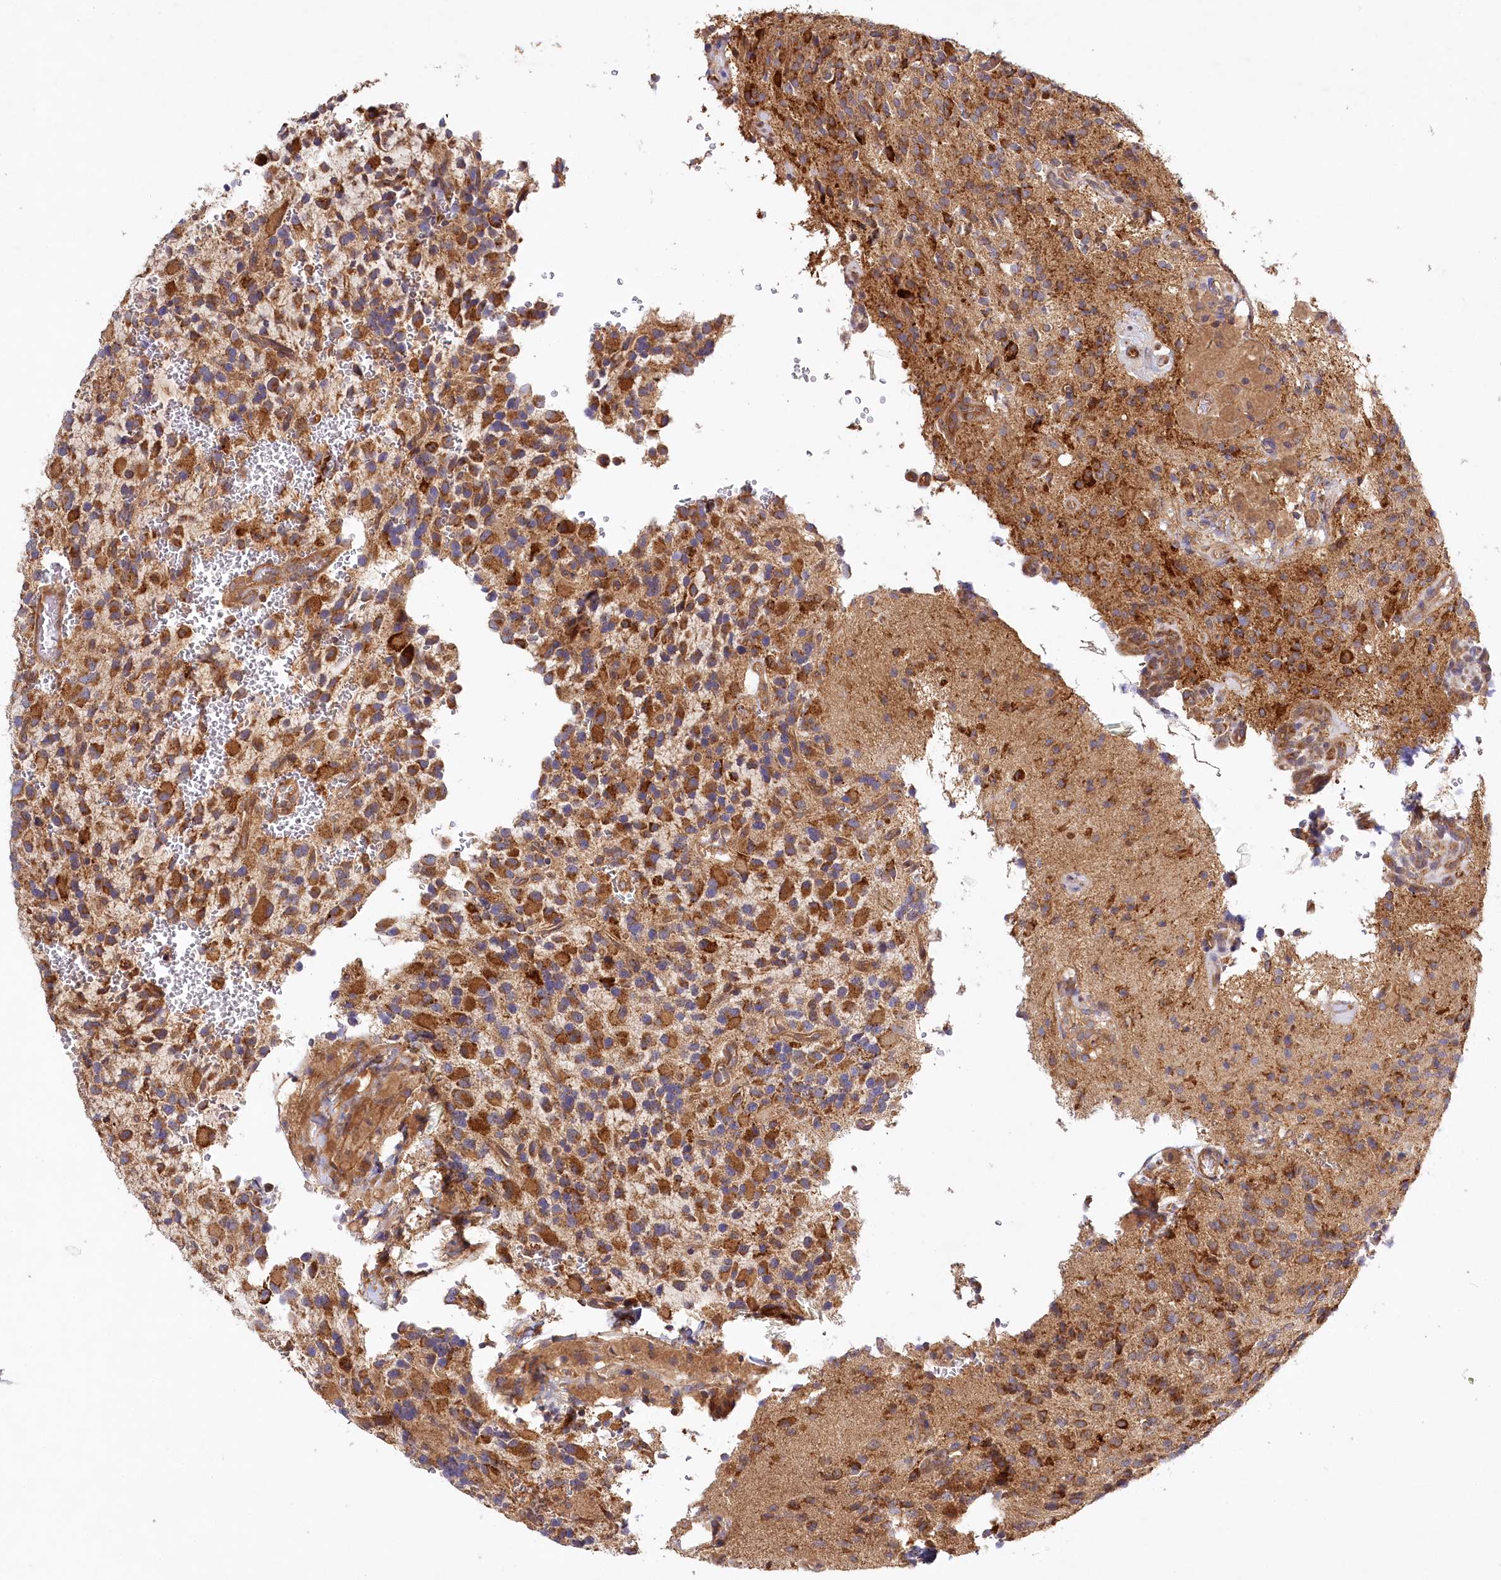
{"staining": {"intensity": "moderate", "quantity": ">75%", "location": "cytoplasmic/membranous"}, "tissue": "glioma", "cell_type": "Tumor cells", "image_type": "cancer", "snomed": [{"axis": "morphology", "description": "Glioma, malignant, High grade"}, {"axis": "topography", "description": "Brain"}], "caption": "The immunohistochemical stain highlights moderate cytoplasmic/membranous positivity in tumor cells of malignant high-grade glioma tissue. Immunohistochemistry (ihc) stains the protein of interest in brown and the nuclei are stained blue.", "gene": "LSS", "patient": {"sex": "male", "age": 34}}